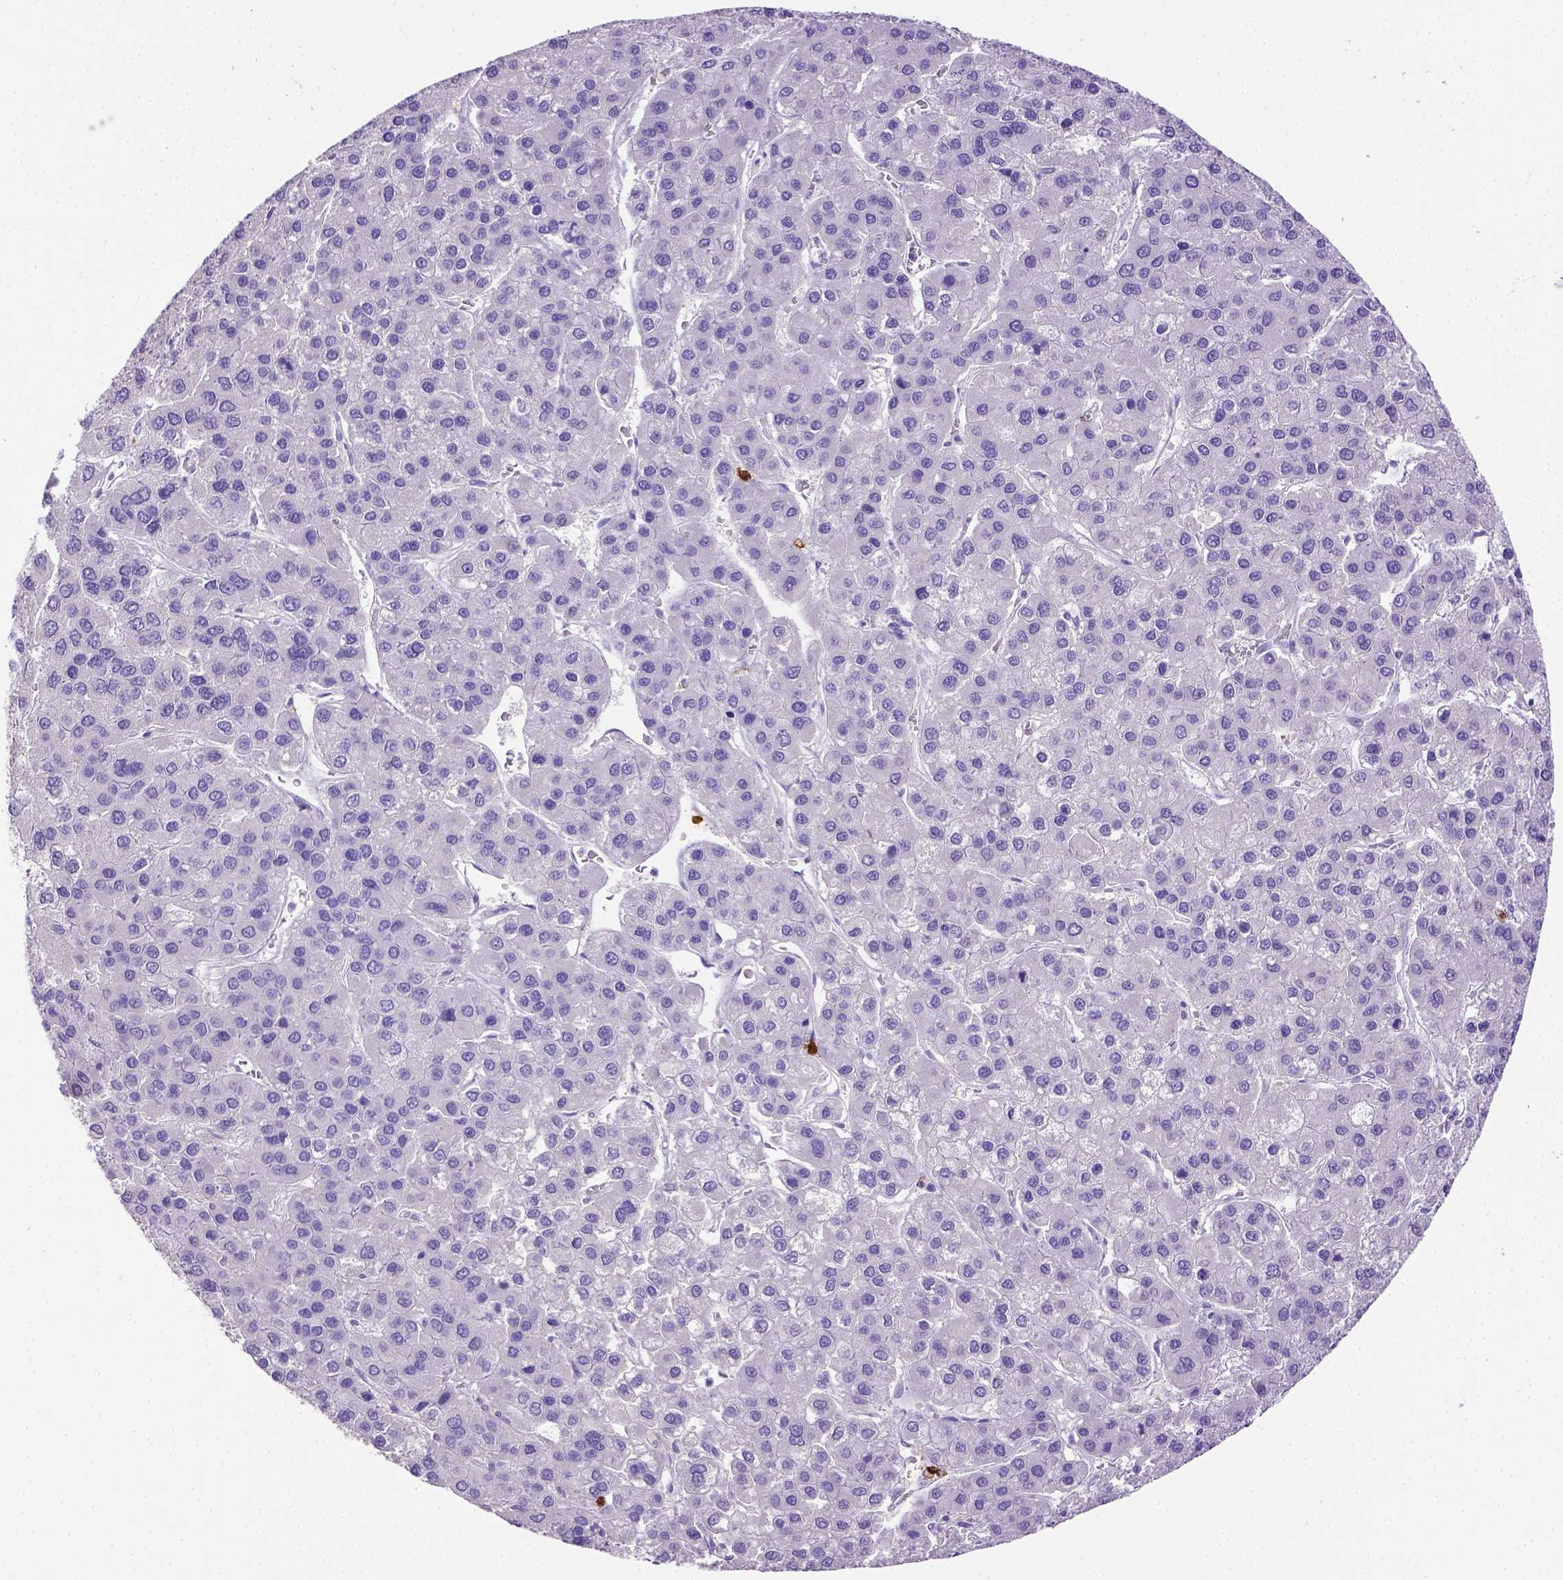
{"staining": {"intensity": "negative", "quantity": "none", "location": "none"}, "tissue": "liver cancer", "cell_type": "Tumor cells", "image_type": "cancer", "snomed": [{"axis": "morphology", "description": "Carcinoma, Hepatocellular, NOS"}, {"axis": "topography", "description": "Liver"}], "caption": "There is no significant expression in tumor cells of liver cancer. (Stains: DAB (3,3'-diaminobenzidine) immunohistochemistry (IHC) with hematoxylin counter stain, Microscopy: brightfield microscopy at high magnification).", "gene": "B3GAT1", "patient": {"sex": "female", "age": 41}}